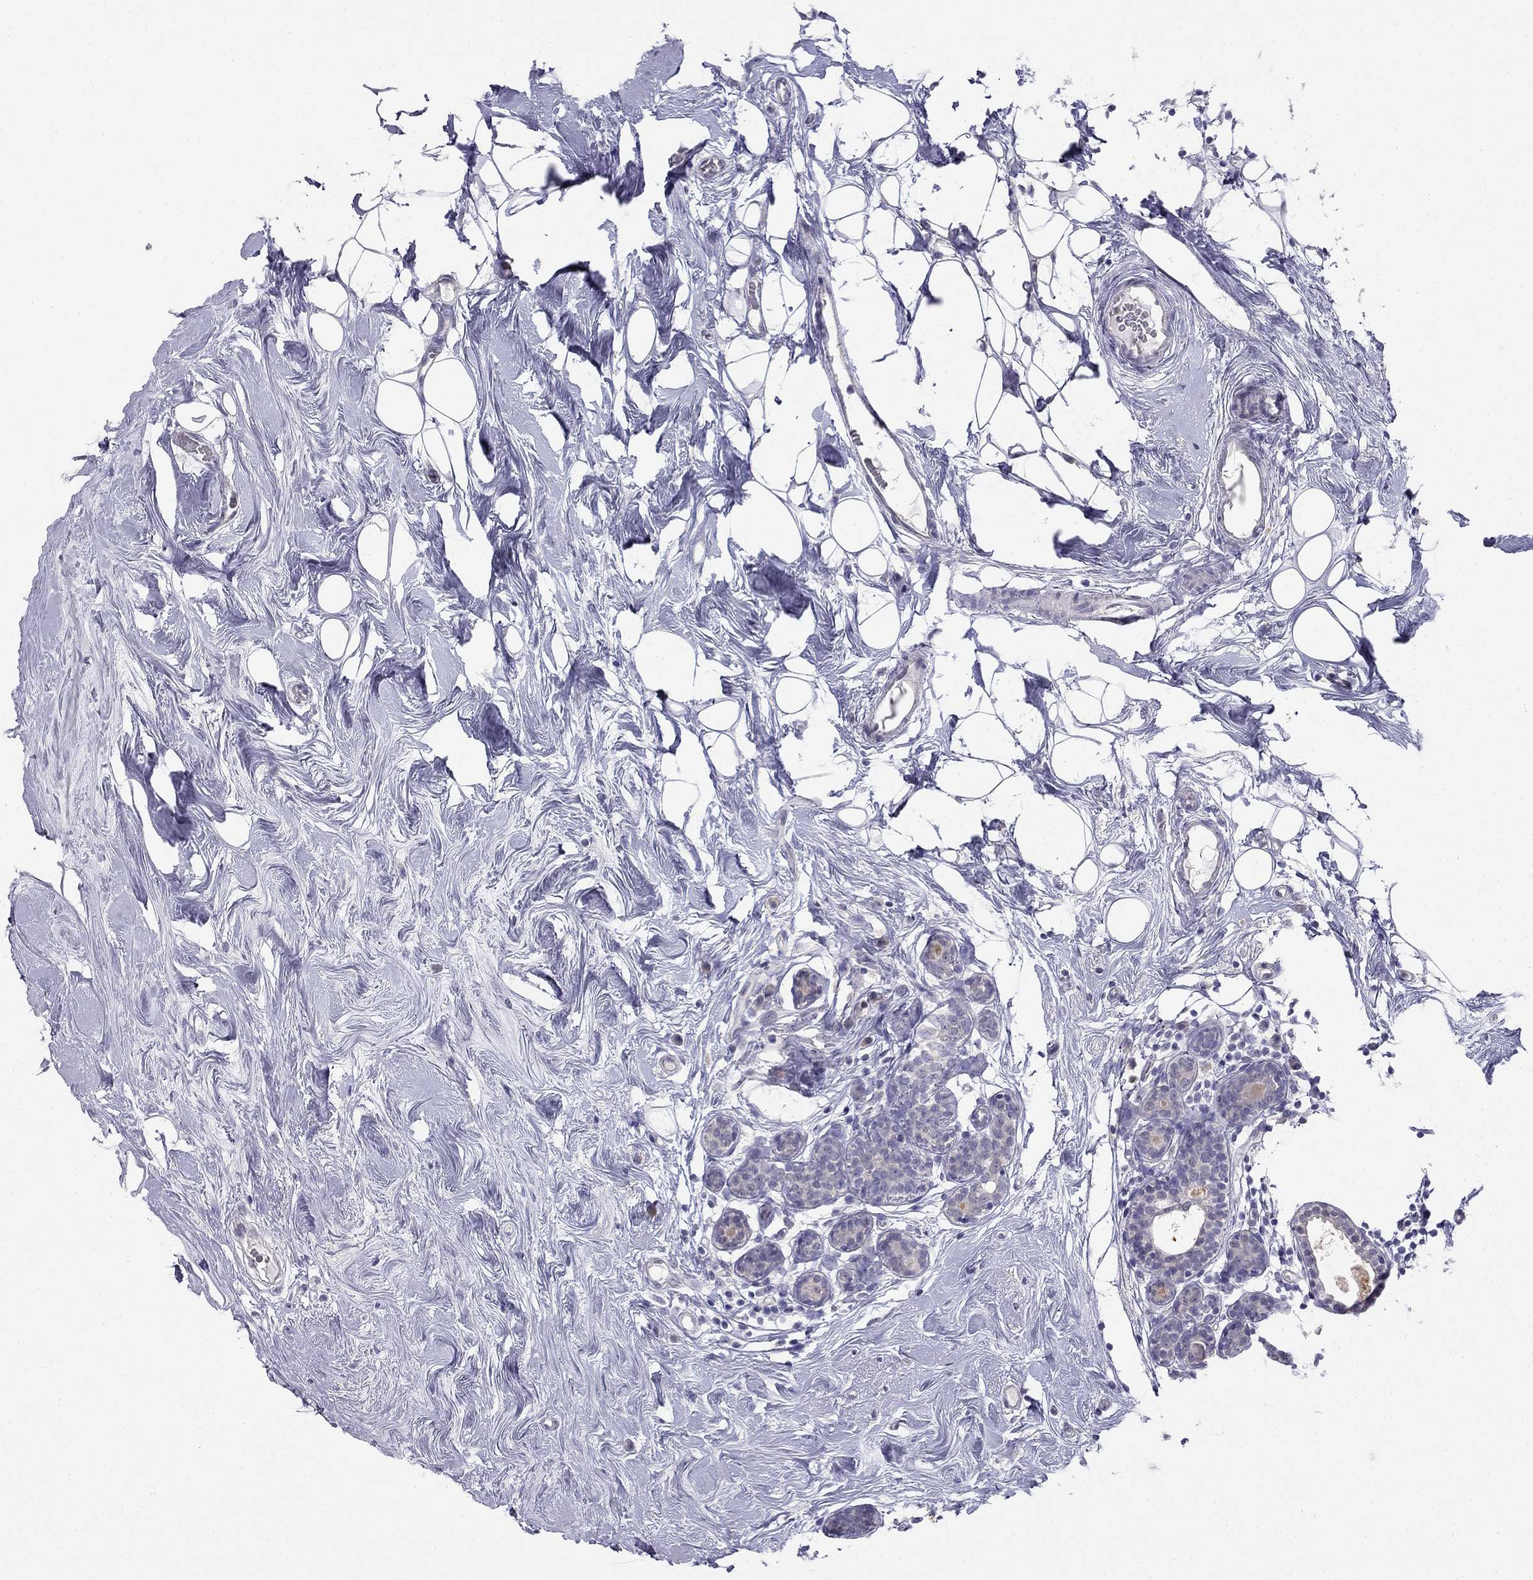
{"staining": {"intensity": "negative", "quantity": "none", "location": "none"}, "tissue": "breast cancer", "cell_type": "Tumor cells", "image_type": "cancer", "snomed": [{"axis": "morphology", "description": "Lobular carcinoma"}, {"axis": "topography", "description": "Breast"}], "caption": "The photomicrograph displays no staining of tumor cells in breast lobular carcinoma.", "gene": "C16orf89", "patient": {"sex": "female", "age": 49}}